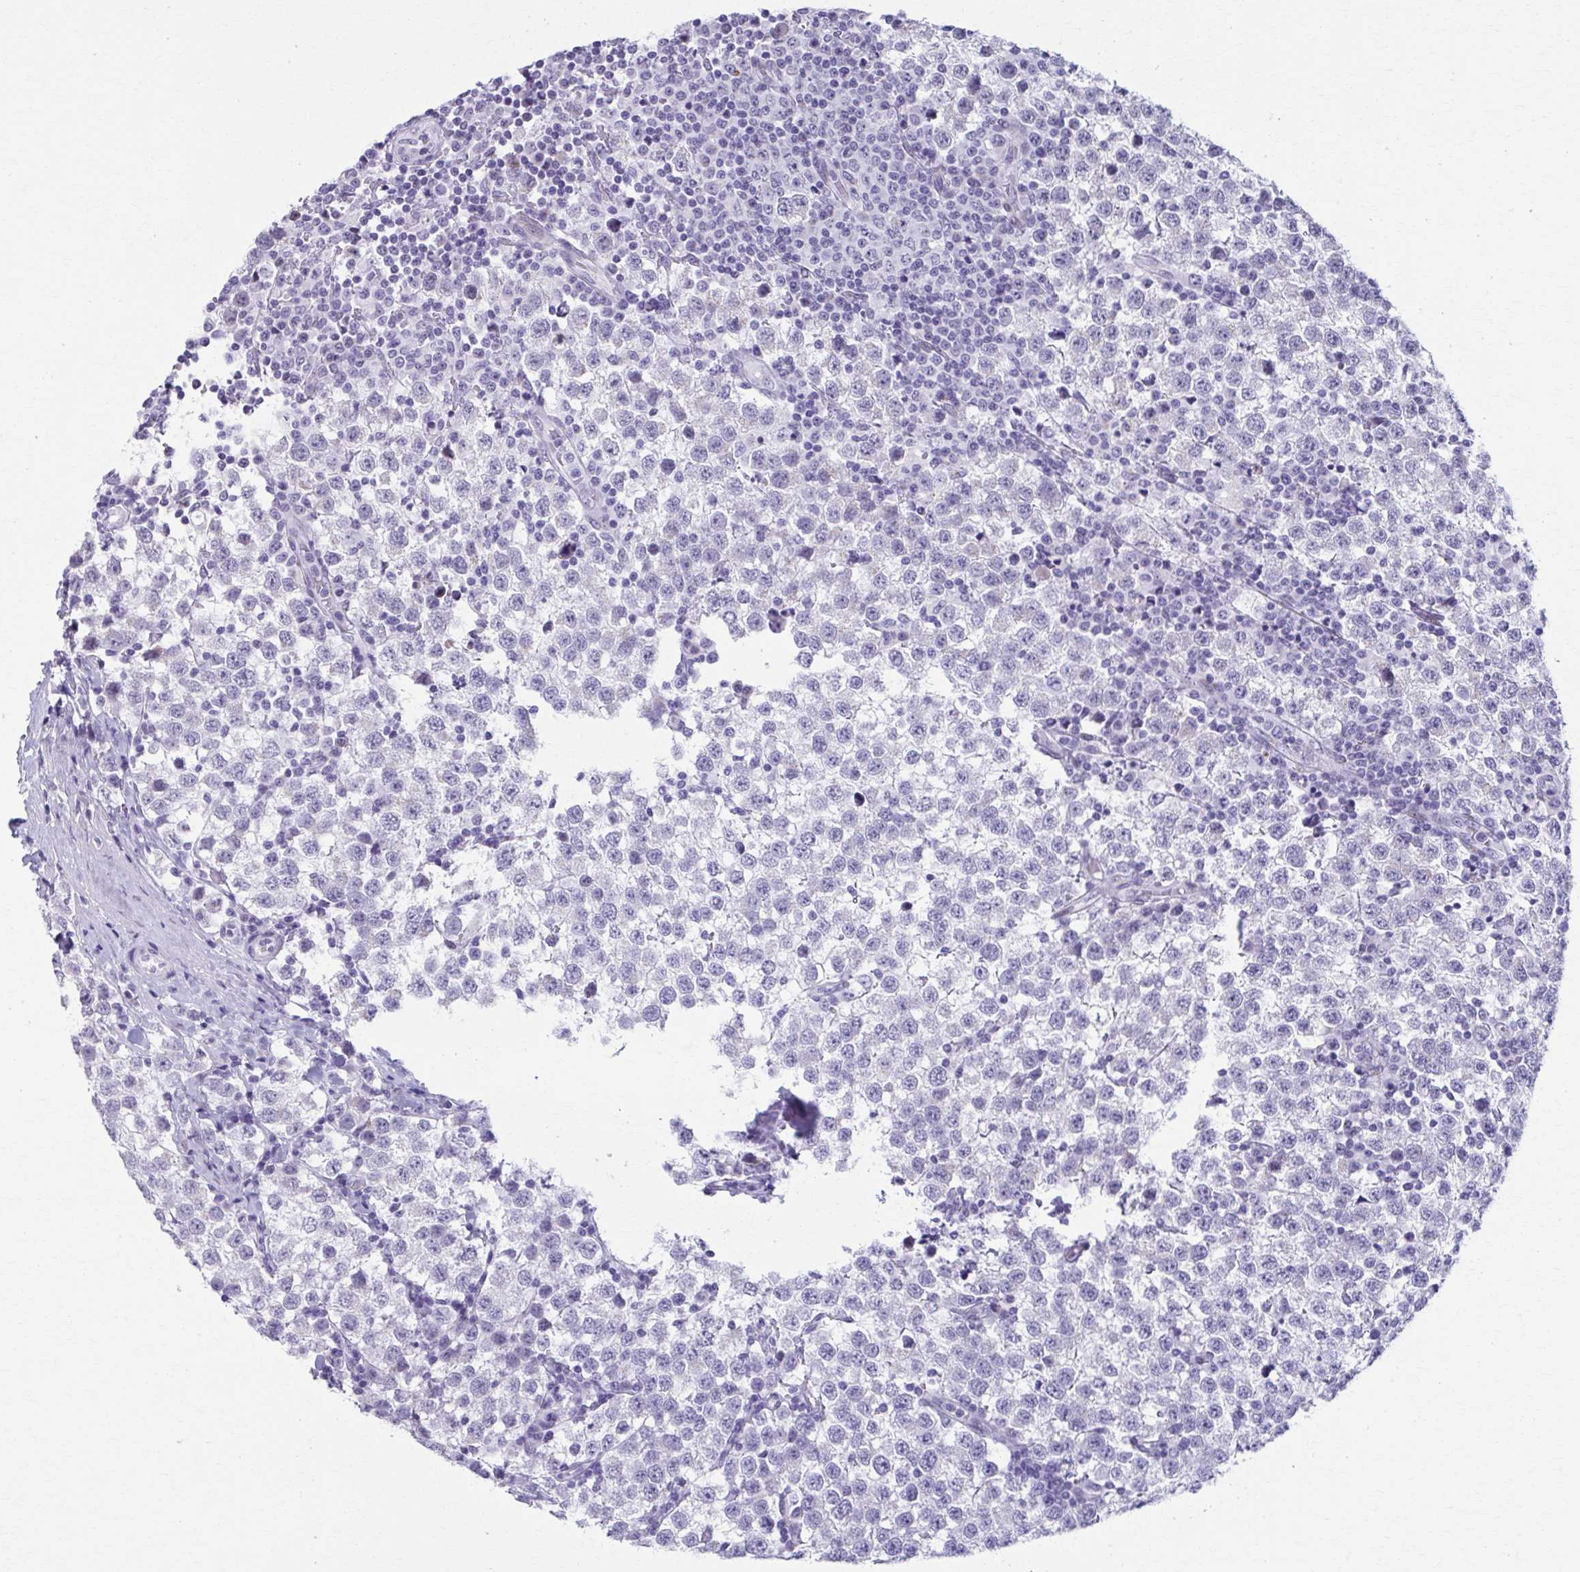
{"staining": {"intensity": "negative", "quantity": "none", "location": "none"}, "tissue": "testis cancer", "cell_type": "Tumor cells", "image_type": "cancer", "snomed": [{"axis": "morphology", "description": "Seminoma, NOS"}, {"axis": "topography", "description": "Testis"}], "caption": "High power microscopy histopathology image of an immunohistochemistry image of seminoma (testis), revealing no significant expression in tumor cells.", "gene": "ZNF682", "patient": {"sex": "male", "age": 34}}